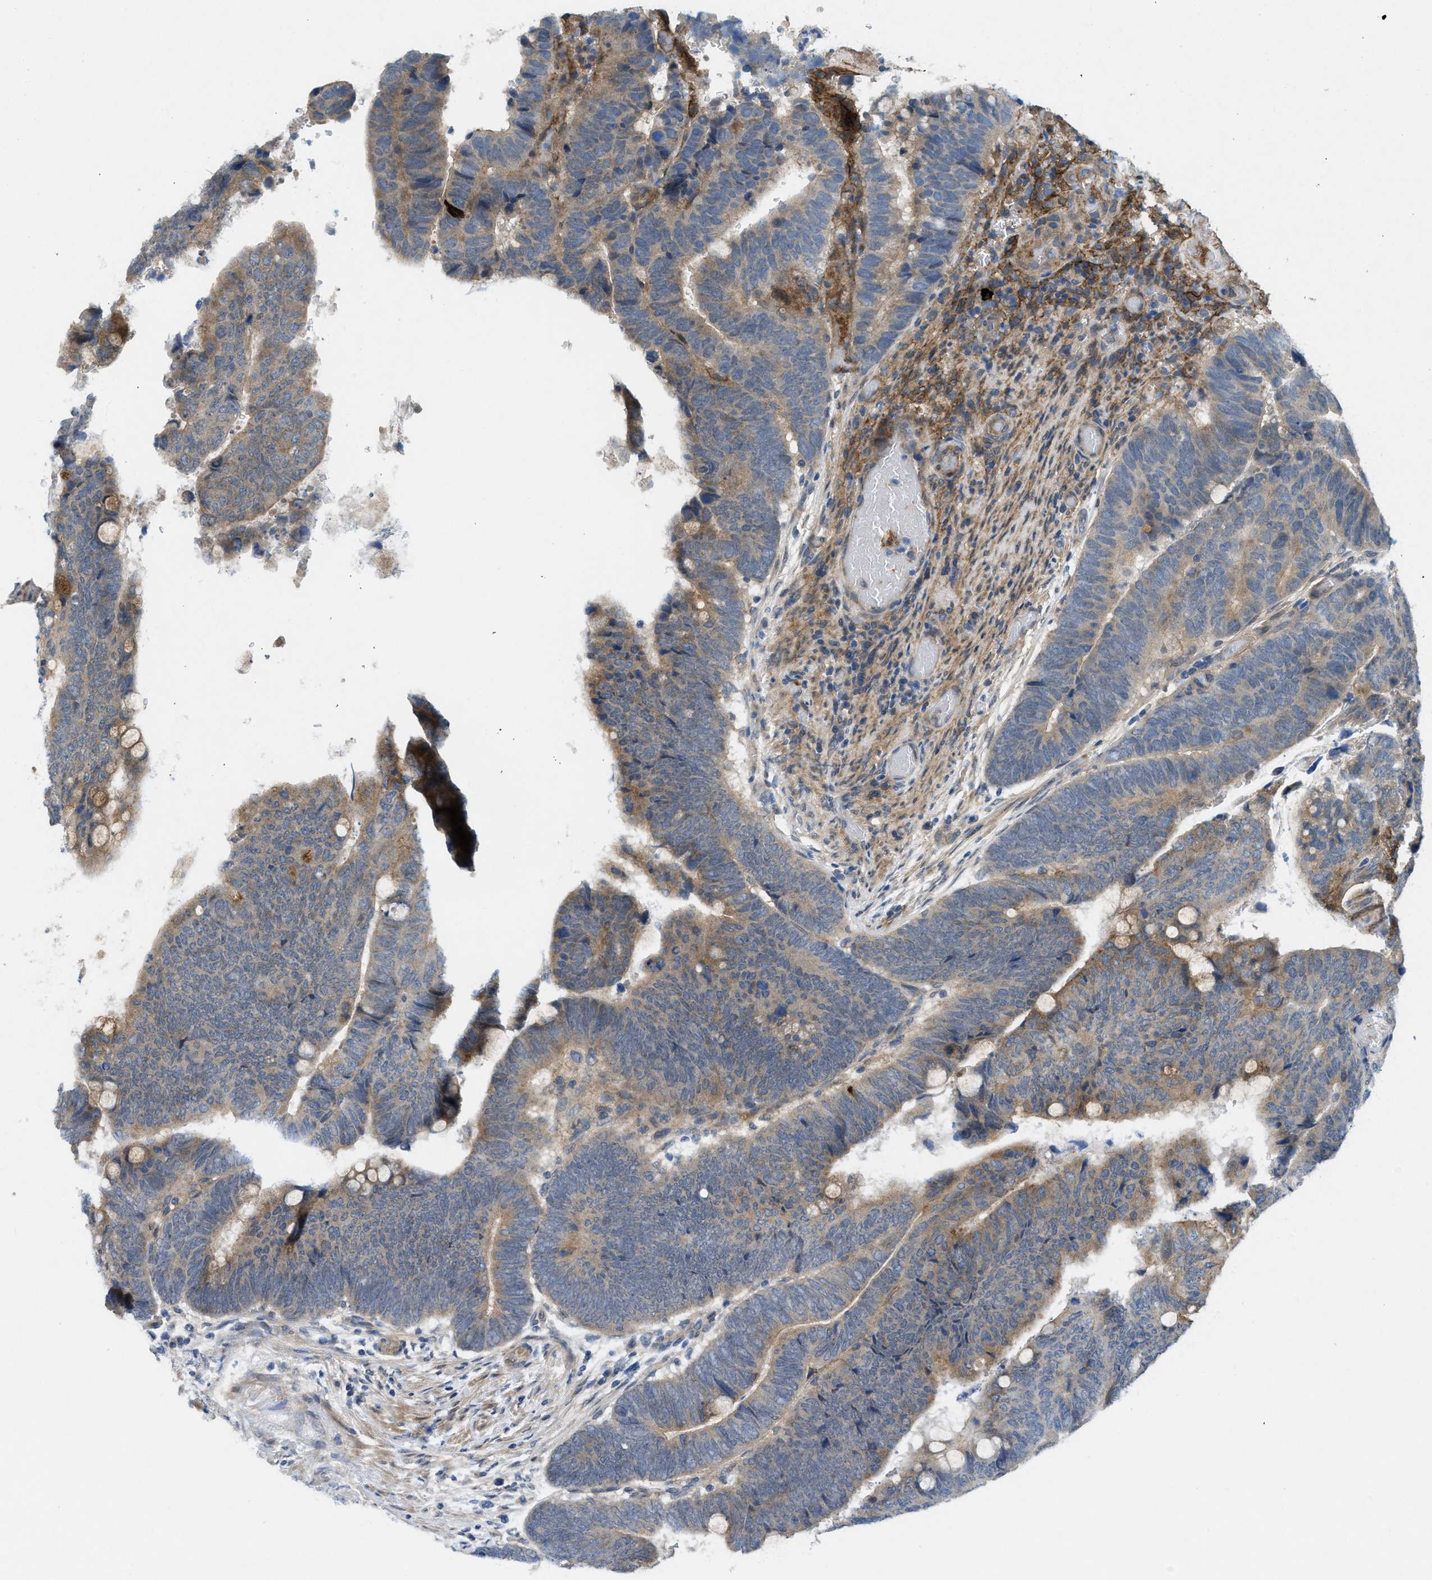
{"staining": {"intensity": "weak", "quantity": ">75%", "location": "cytoplasmic/membranous"}, "tissue": "colorectal cancer", "cell_type": "Tumor cells", "image_type": "cancer", "snomed": [{"axis": "morphology", "description": "Normal tissue, NOS"}, {"axis": "morphology", "description": "Adenocarcinoma, NOS"}, {"axis": "topography", "description": "Rectum"}], "caption": "Colorectal cancer (adenocarcinoma) stained for a protein (brown) exhibits weak cytoplasmic/membranous positive positivity in about >75% of tumor cells.", "gene": "PANX1", "patient": {"sex": "male", "age": 92}}